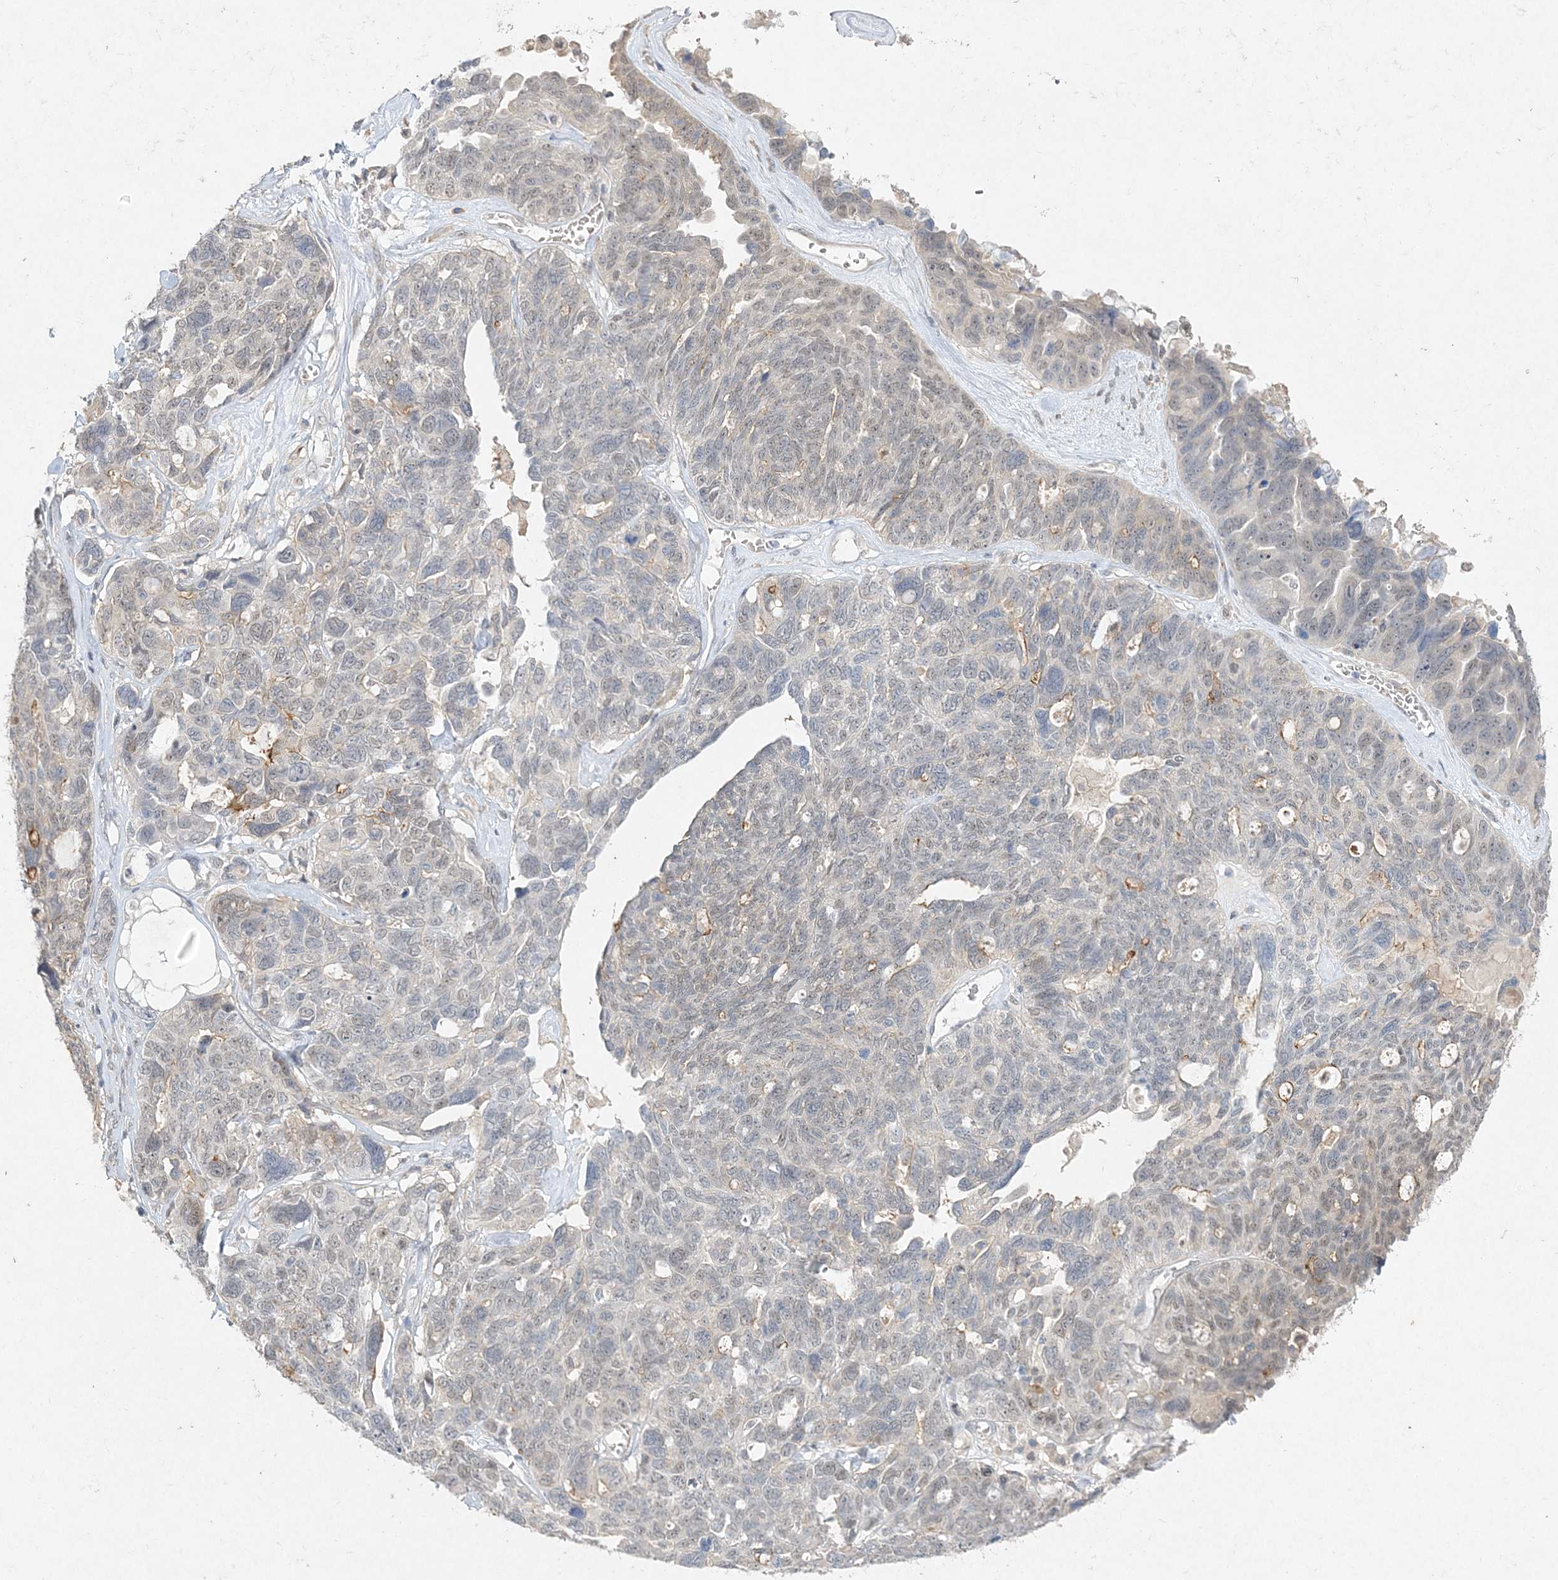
{"staining": {"intensity": "moderate", "quantity": "<25%", "location": "cytoplasmic/membranous"}, "tissue": "ovarian cancer", "cell_type": "Tumor cells", "image_type": "cancer", "snomed": [{"axis": "morphology", "description": "Cystadenocarcinoma, serous, NOS"}, {"axis": "topography", "description": "Ovary"}], "caption": "Serous cystadenocarcinoma (ovarian) was stained to show a protein in brown. There is low levels of moderate cytoplasmic/membranous positivity in about <25% of tumor cells.", "gene": "MAT2B", "patient": {"sex": "female", "age": 79}}